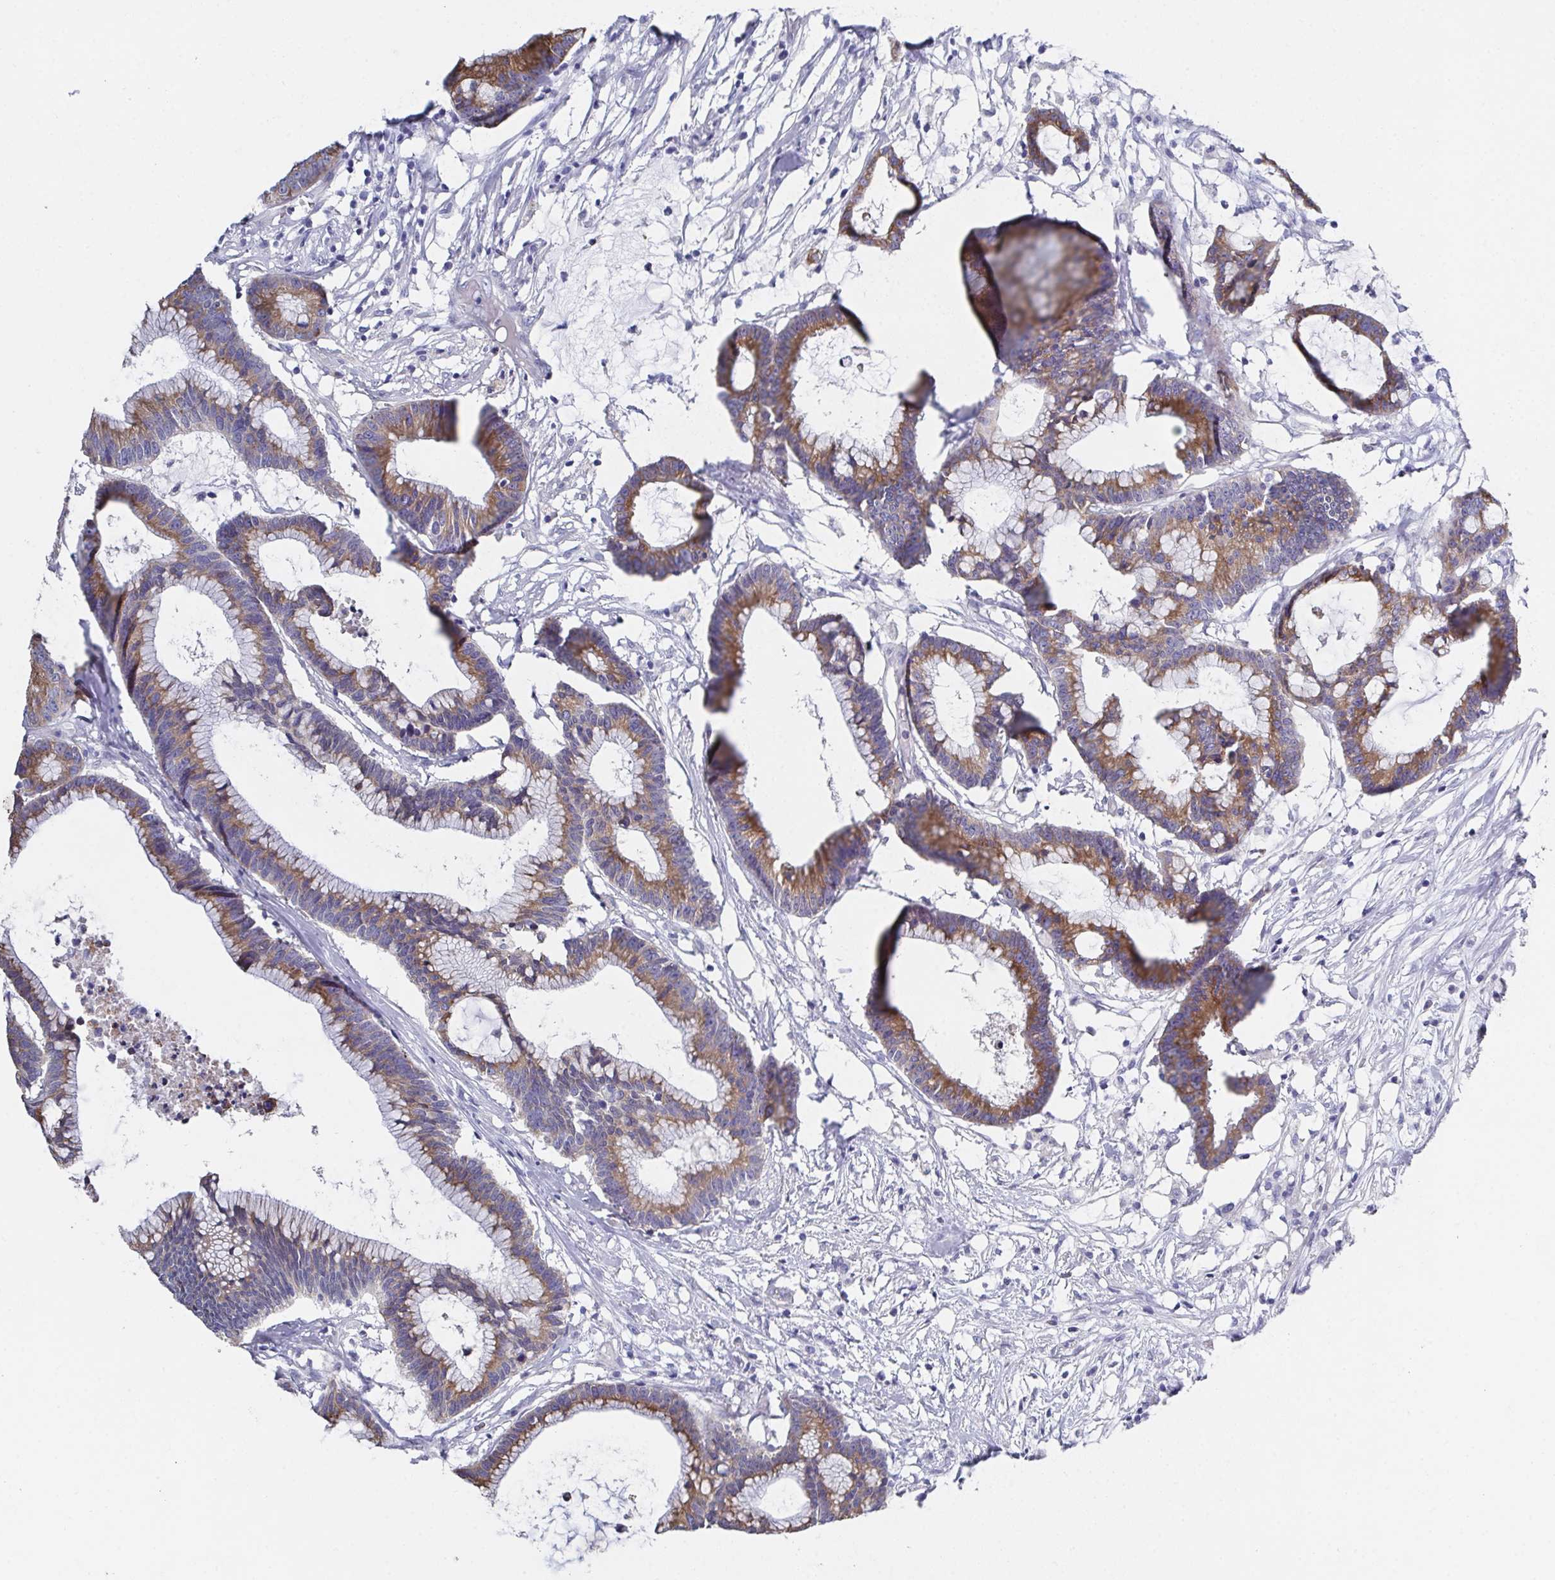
{"staining": {"intensity": "moderate", "quantity": ">75%", "location": "cytoplasmic/membranous"}, "tissue": "colorectal cancer", "cell_type": "Tumor cells", "image_type": "cancer", "snomed": [{"axis": "morphology", "description": "Adenocarcinoma, NOS"}, {"axis": "topography", "description": "Colon"}], "caption": "Immunohistochemistry micrograph of adenocarcinoma (colorectal) stained for a protein (brown), which demonstrates medium levels of moderate cytoplasmic/membranous positivity in about >75% of tumor cells.", "gene": "SSC4D", "patient": {"sex": "female", "age": 78}}